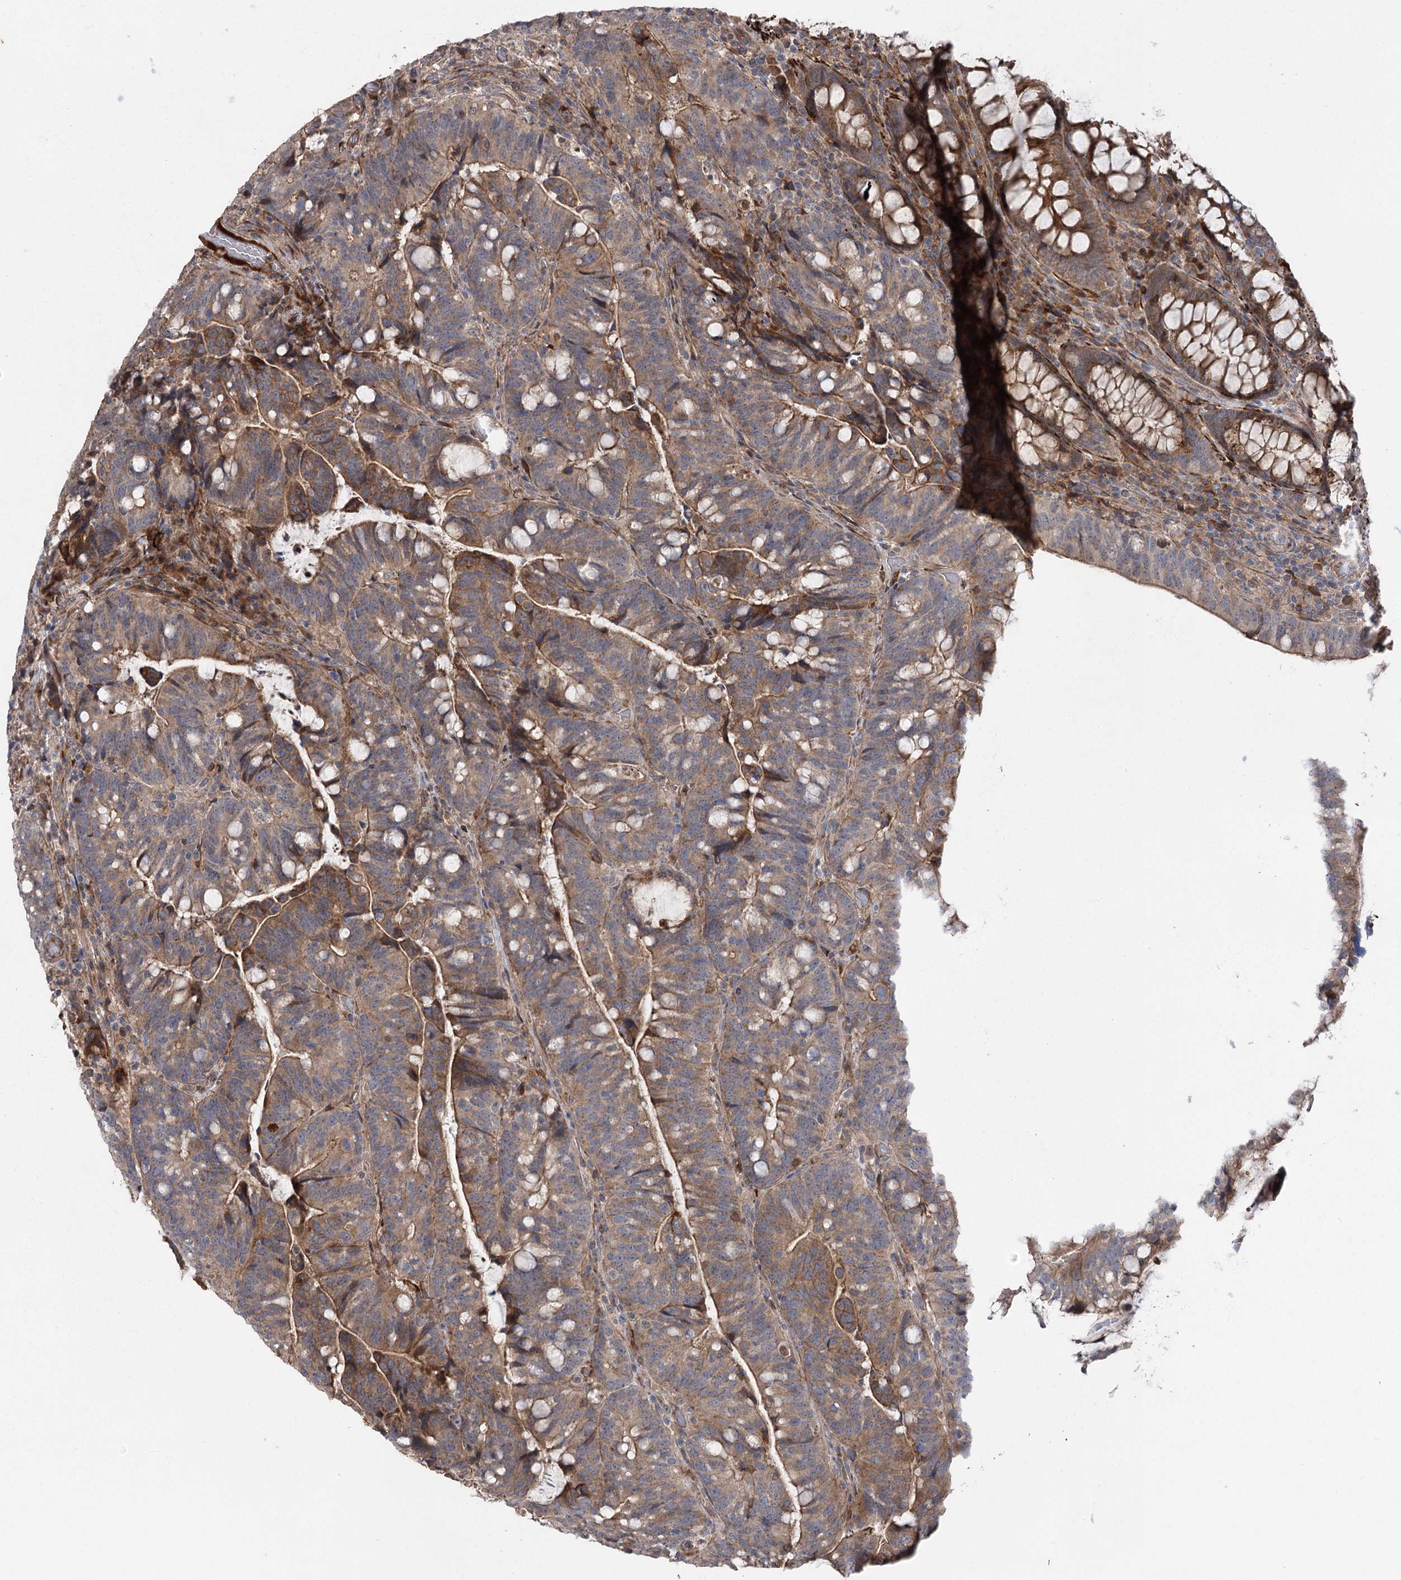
{"staining": {"intensity": "moderate", "quantity": ">75%", "location": "cytoplasmic/membranous"}, "tissue": "colorectal cancer", "cell_type": "Tumor cells", "image_type": "cancer", "snomed": [{"axis": "morphology", "description": "Normal tissue, NOS"}, {"axis": "morphology", "description": "Adenocarcinoma, NOS"}, {"axis": "topography", "description": "Colon"}], "caption": "DAB (3,3'-diaminobenzidine) immunohistochemical staining of human colorectal adenocarcinoma exhibits moderate cytoplasmic/membranous protein expression in about >75% of tumor cells.", "gene": "KCNN2", "patient": {"sex": "female", "age": 66}}